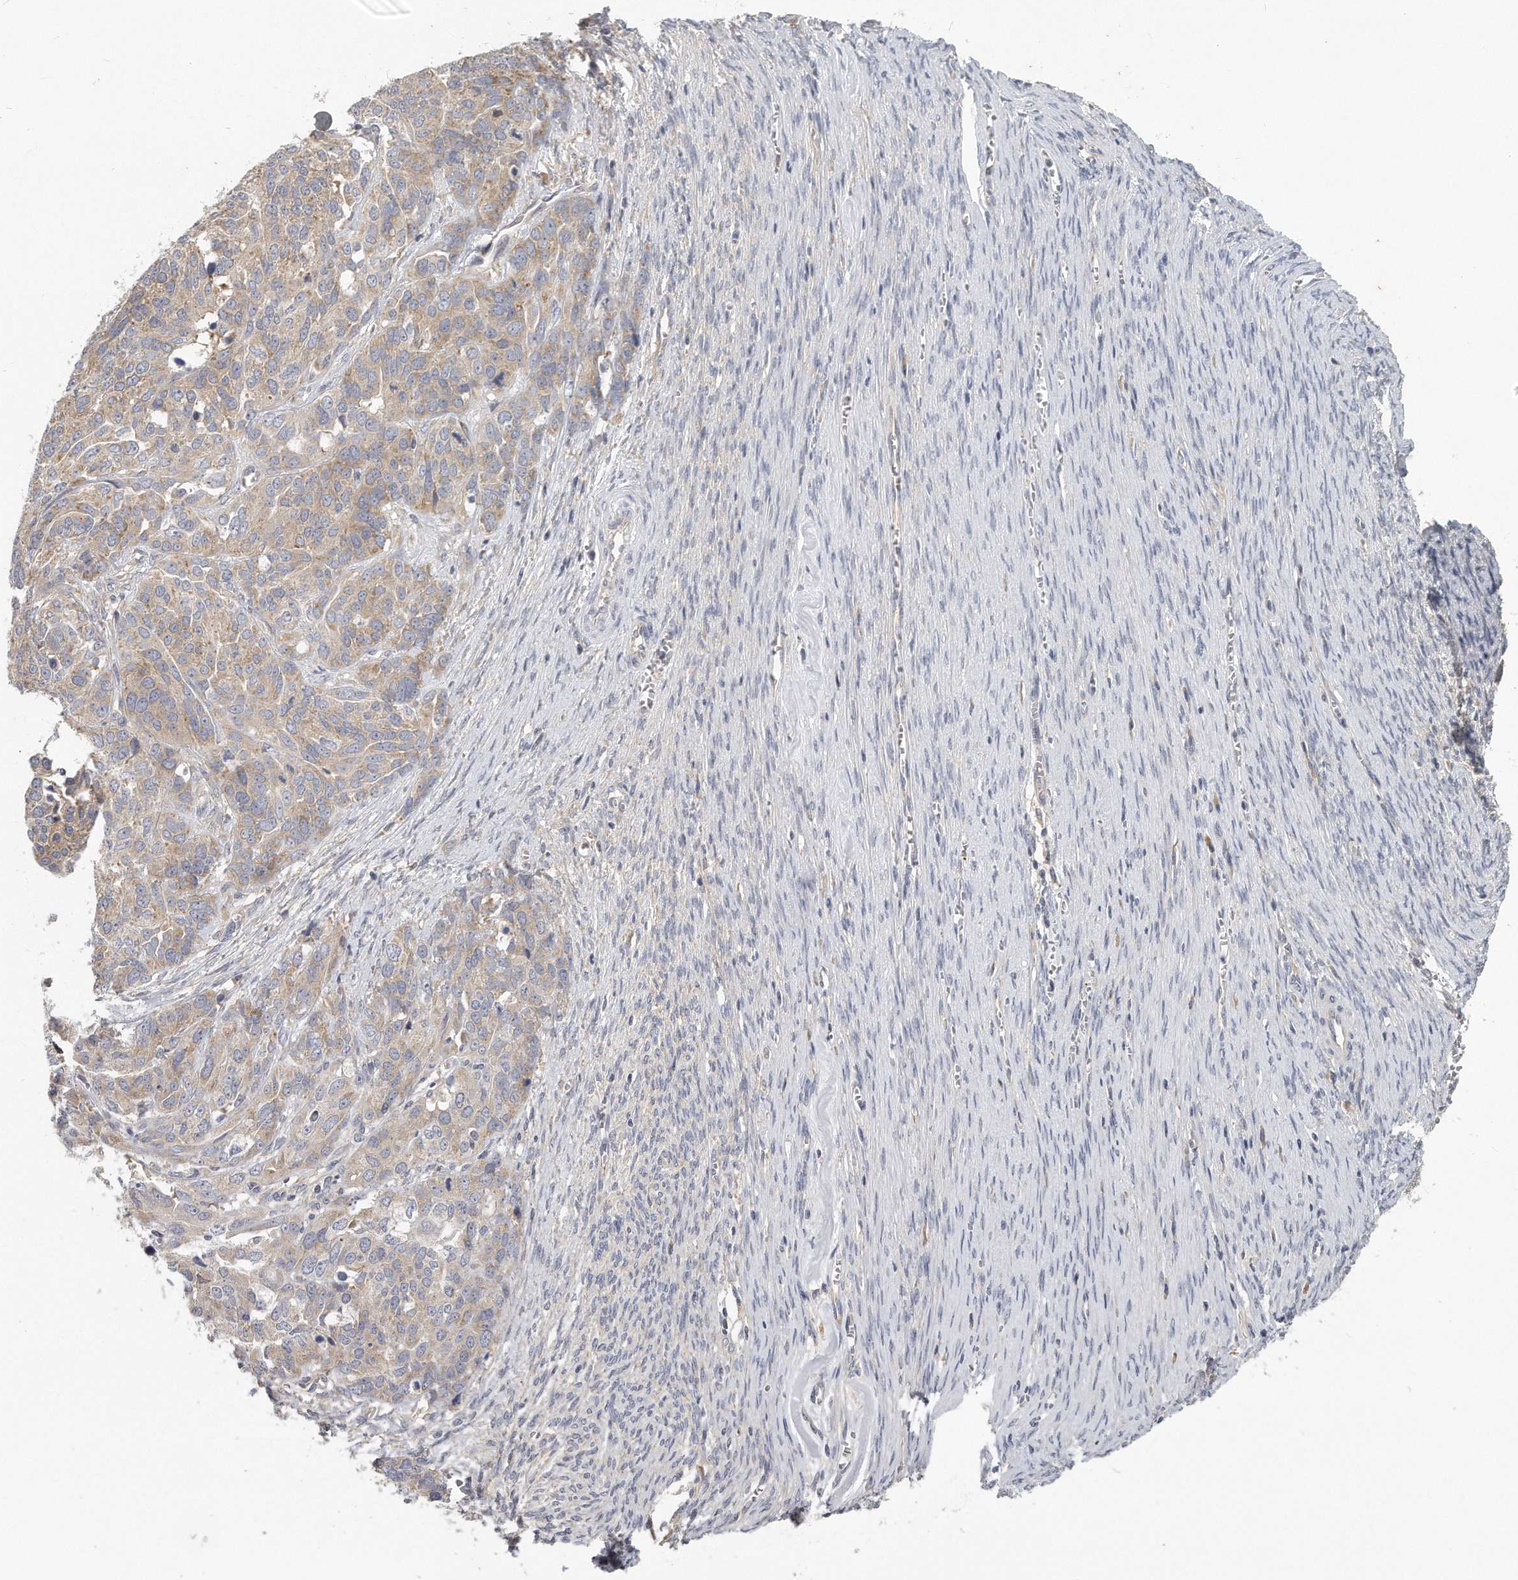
{"staining": {"intensity": "weak", "quantity": "<25%", "location": "cytoplasmic/membranous"}, "tissue": "ovarian cancer", "cell_type": "Tumor cells", "image_type": "cancer", "snomed": [{"axis": "morphology", "description": "Cystadenocarcinoma, serous, NOS"}, {"axis": "topography", "description": "Ovary"}], "caption": "Micrograph shows no protein positivity in tumor cells of serous cystadenocarcinoma (ovarian) tissue. Nuclei are stained in blue.", "gene": "EIF3I", "patient": {"sex": "female", "age": 44}}